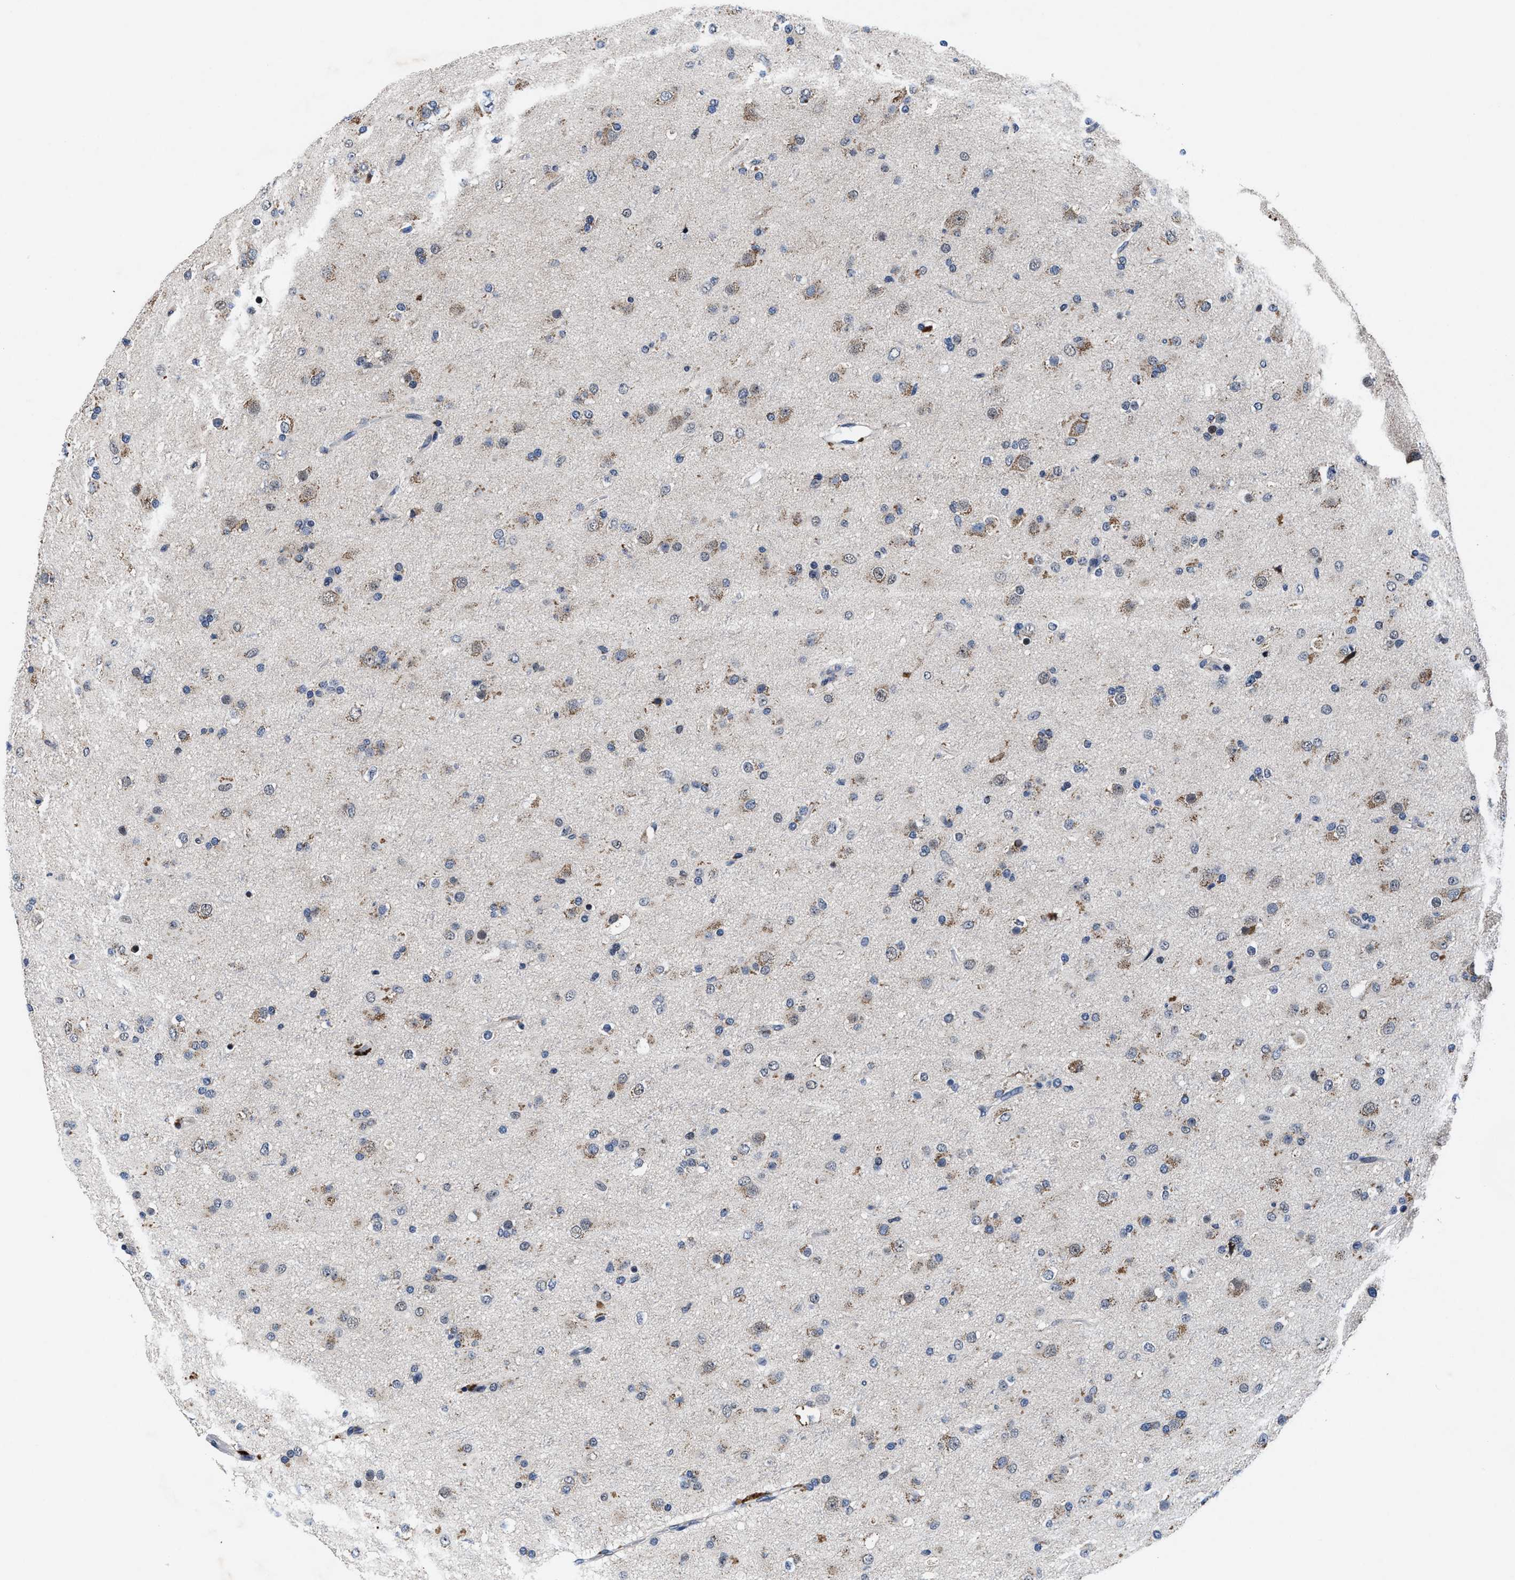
{"staining": {"intensity": "negative", "quantity": "none", "location": "none"}, "tissue": "glioma", "cell_type": "Tumor cells", "image_type": "cancer", "snomed": [{"axis": "morphology", "description": "Glioma, malignant, Low grade"}, {"axis": "topography", "description": "Brain"}], "caption": "Human glioma stained for a protein using immunohistochemistry (IHC) exhibits no expression in tumor cells.", "gene": "TMEM53", "patient": {"sex": "male", "age": 65}}